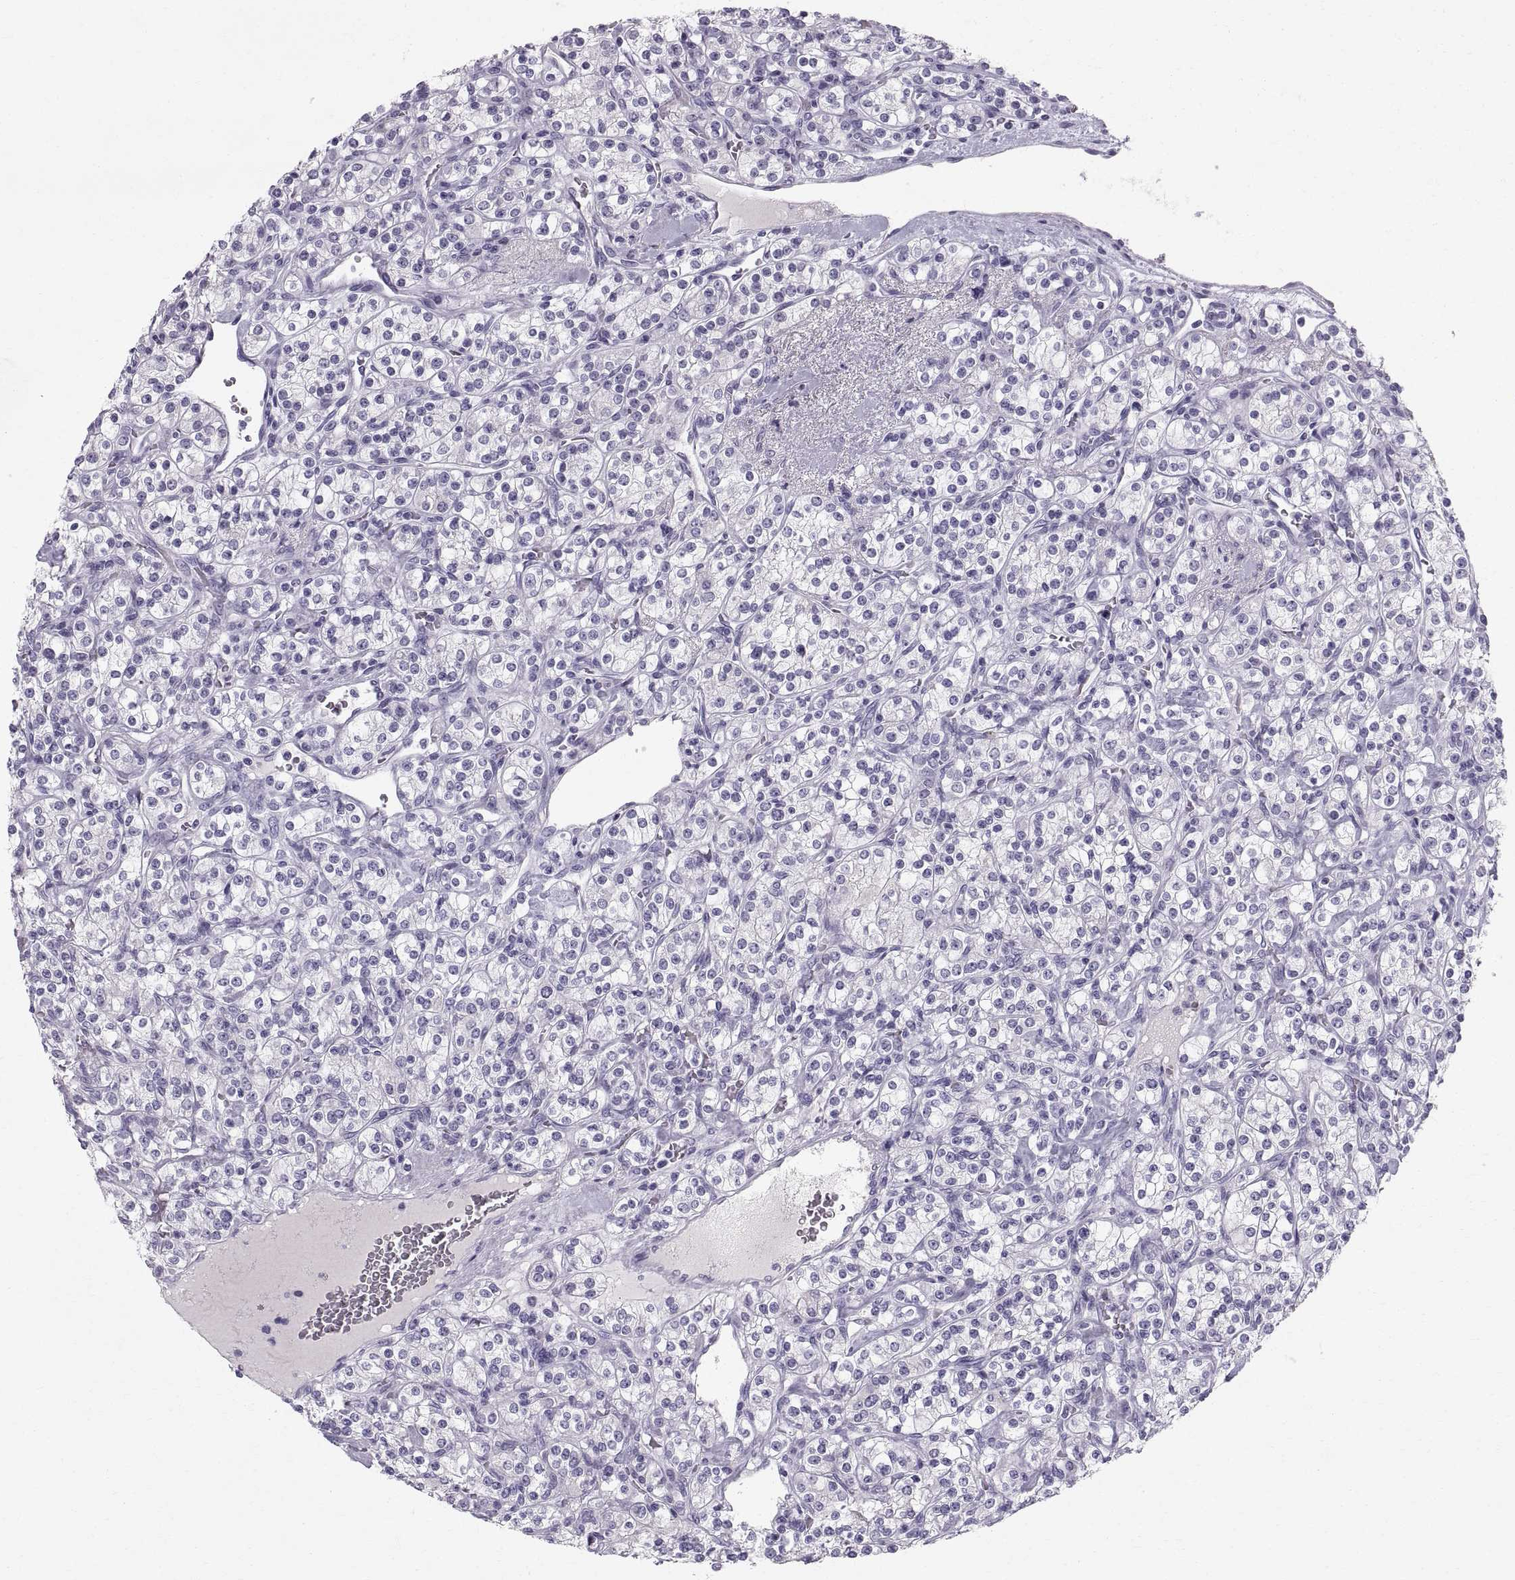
{"staining": {"intensity": "negative", "quantity": "none", "location": "none"}, "tissue": "renal cancer", "cell_type": "Tumor cells", "image_type": "cancer", "snomed": [{"axis": "morphology", "description": "Adenocarcinoma, NOS"}, {"axis": "topography", "description": "Kidney"}], "caption": "Human renal adenocarcinoma stained for a protein using immunohistochemistry displays no positivity in tumor cells.", "gene": "SLC22A6", "patient": {"sex": "male", "age": 77}}